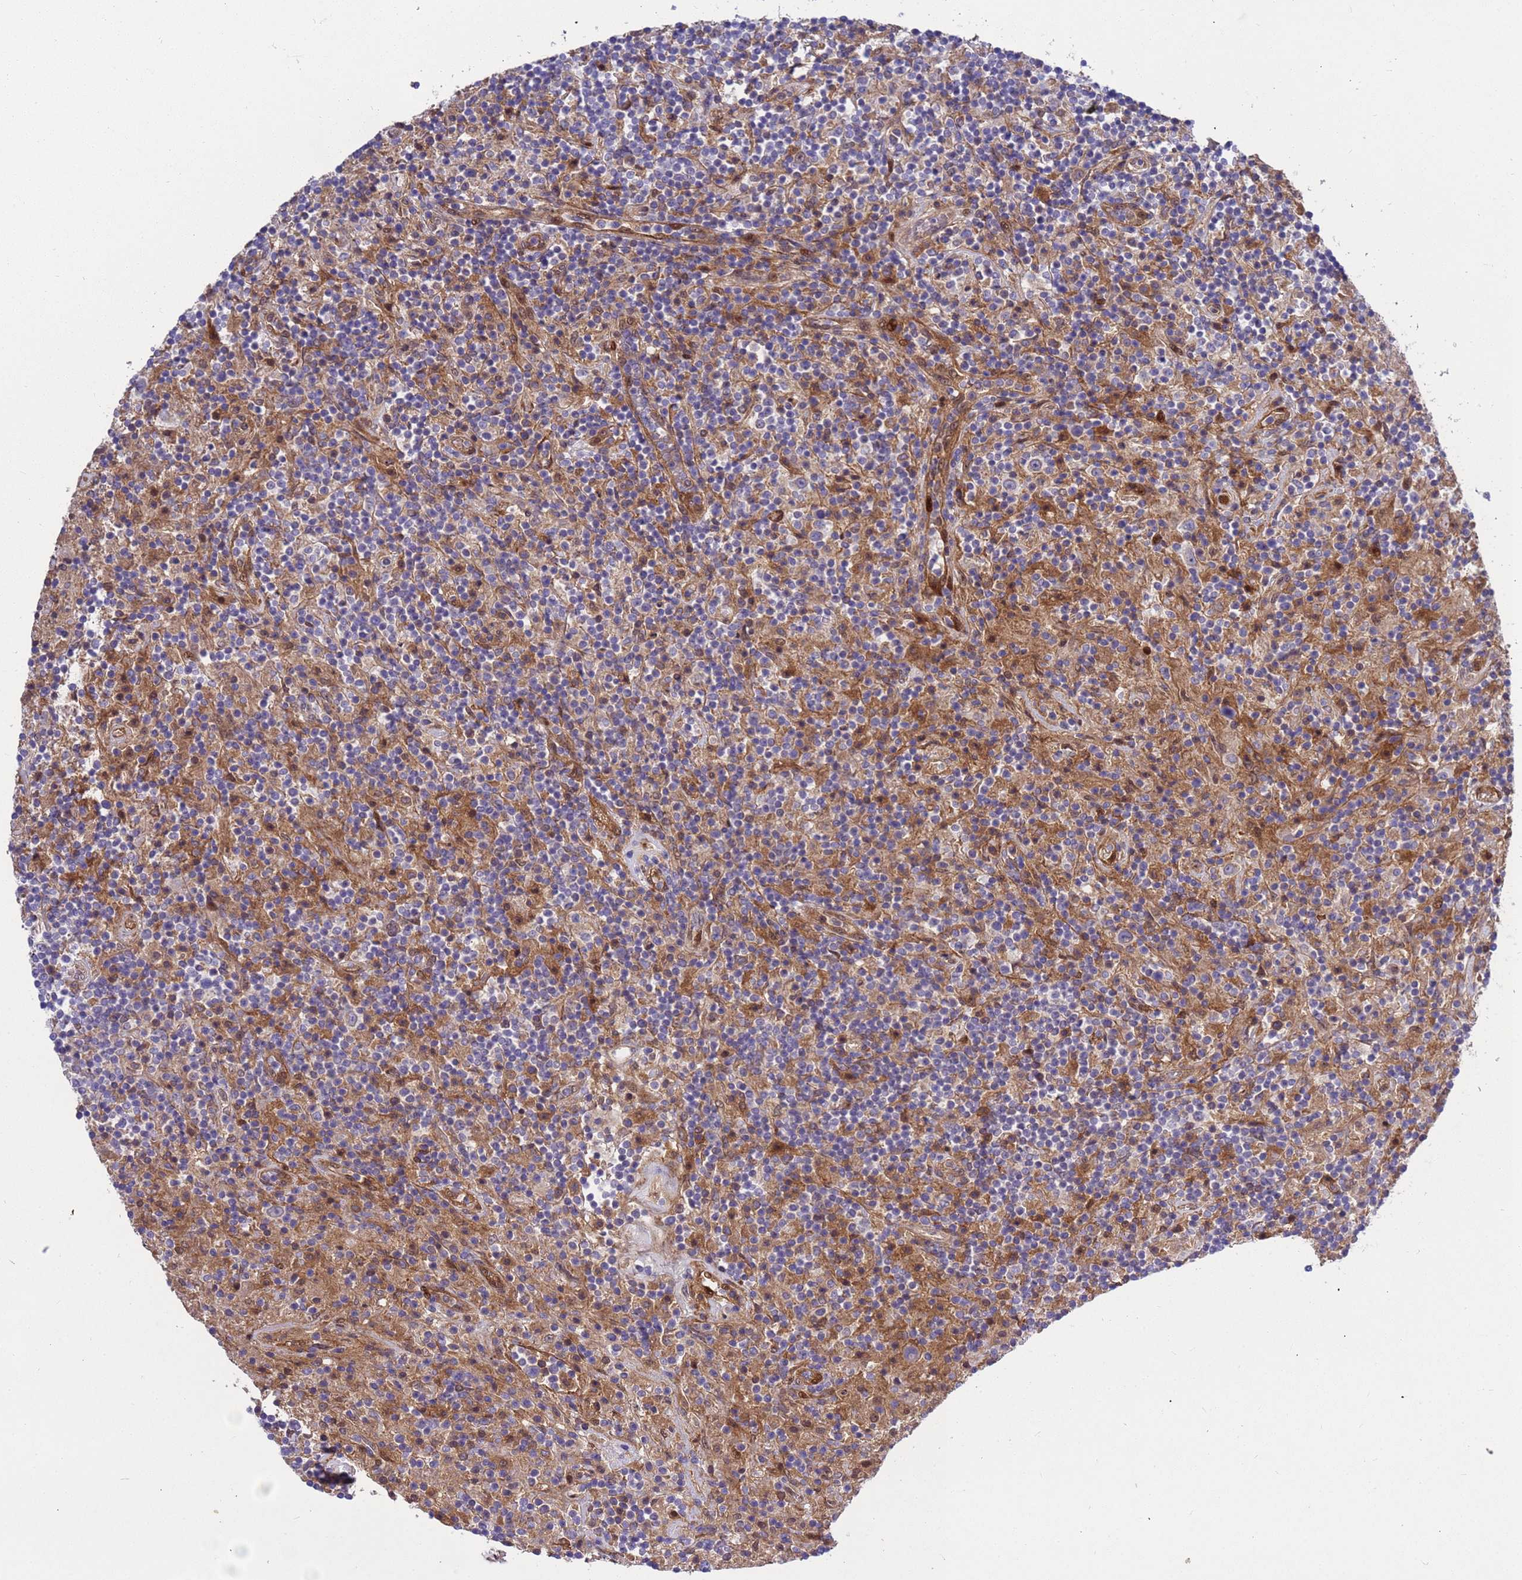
{"staining": {"intensity": "weak", "quantity": "<25%", "location": "cytoplasmic/membranous"}, "tissue": "lymphoma", "cell_type": "Tumor cells", "image_type": "cancer", "snomed": [{"axis": "morphology", "description": "Hodgkin's disease, NOS"}, {"axis": "topography", "description": "Lymph node"}], "caption": "Tumor cells show no significant staining in Hodgkin's disease.", "gene": "FOXRED1", "patient": {"sex": "male", "age": 70}}